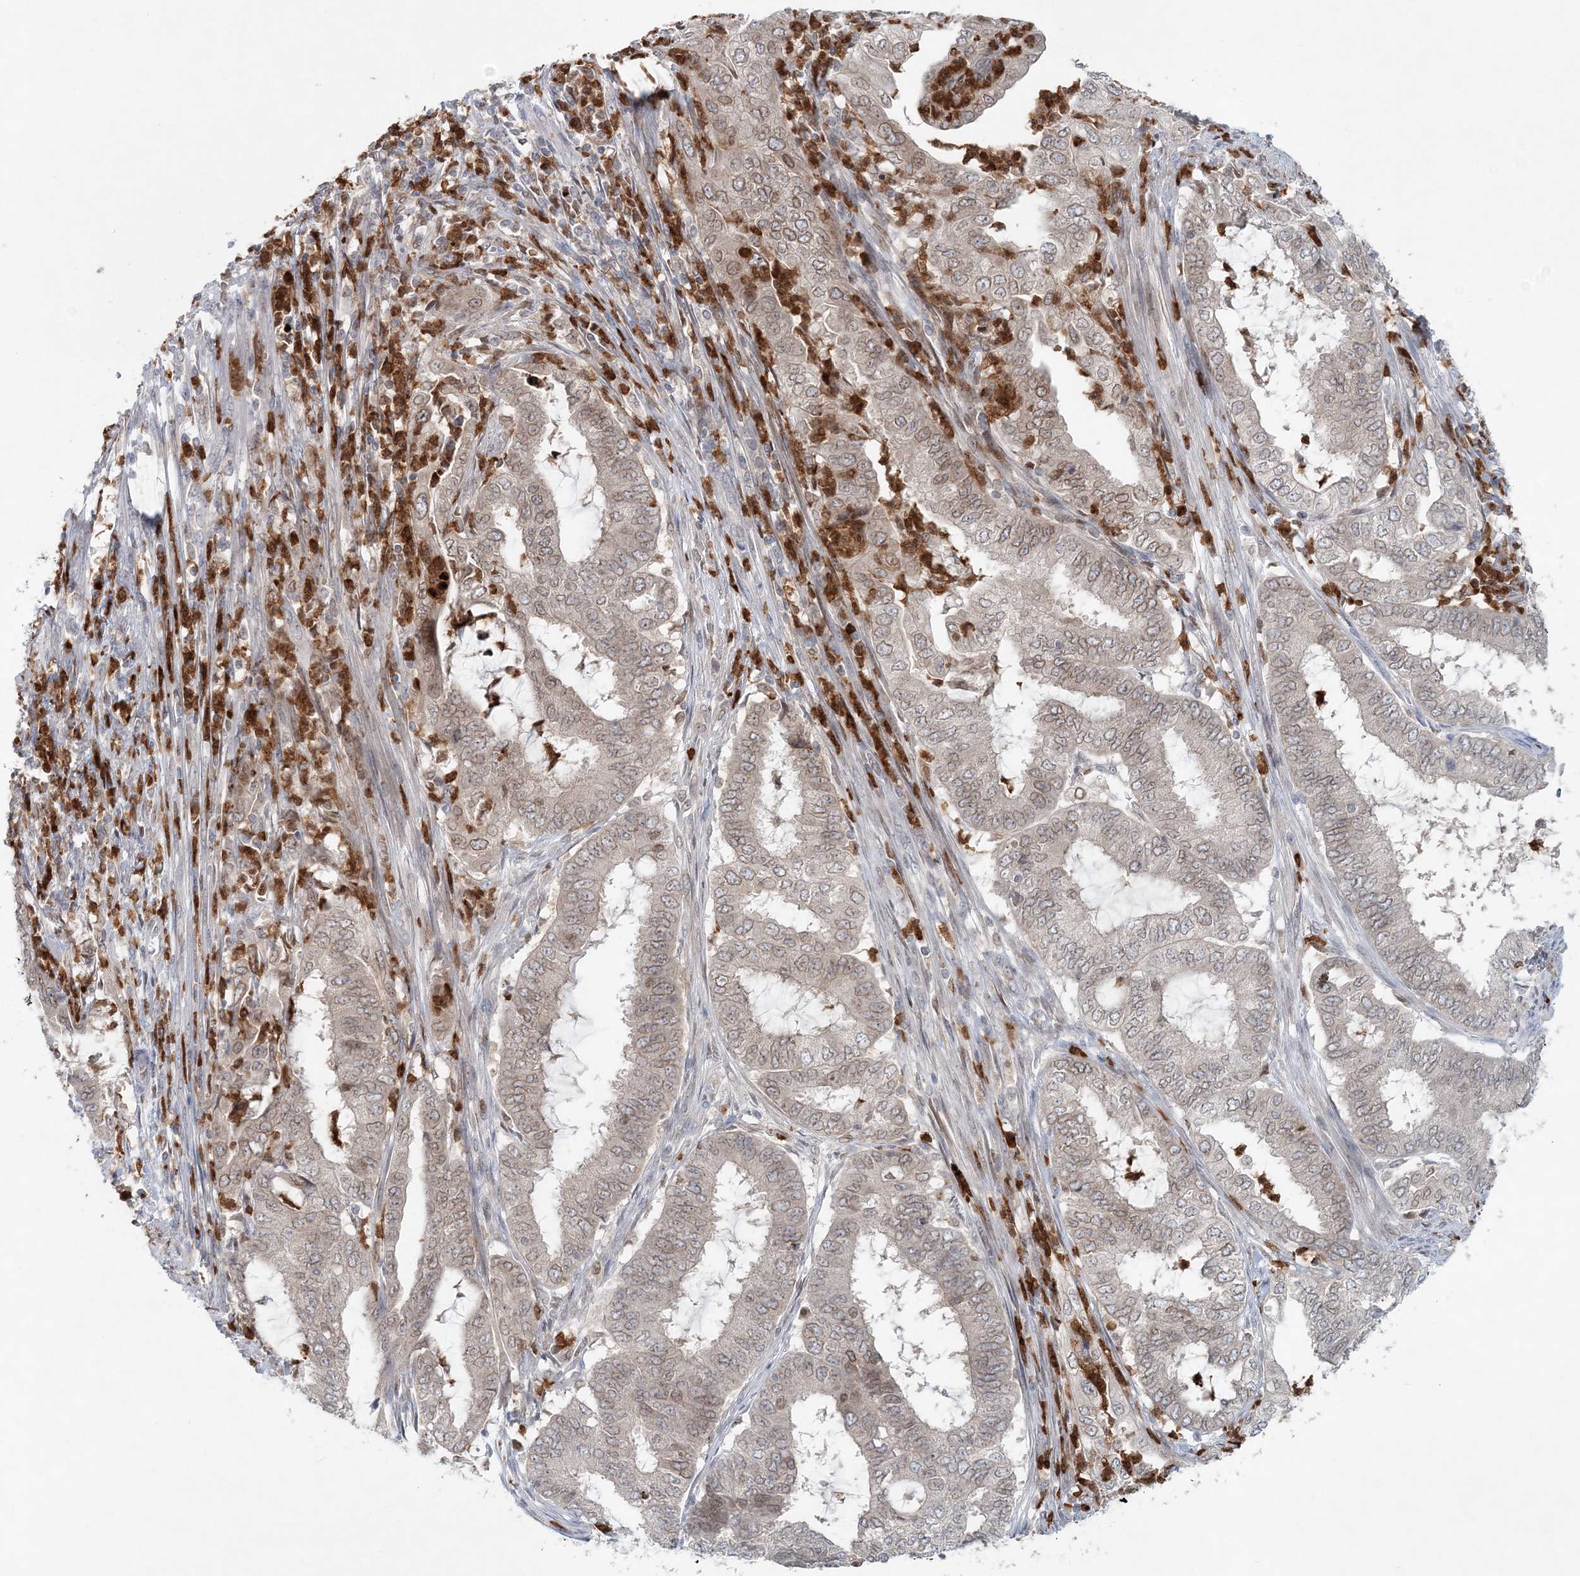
{"staining": {"intensity": "weak", "quantity": ">75%", "location": "cytoplasmic/membranous,nuclear"}, "tissue": "endometrial cancer", "cell_type": "Tumor cells", "image_type": "cancer", "snomed": [{"axis": "morphology", "description": "Adenocarcinoma, NOS"}, {"axis": "topography", "description": "Endometrium"}], "caption": "Human endometrial cancer (adenocarcinoma) stained with a brown dye displays weak cytoplasmic/membranous and nuclear positive expression in approximately >75% of tumor cells.", "gene": "NUP54", "patient": {"sex": "female", "age": 51}}